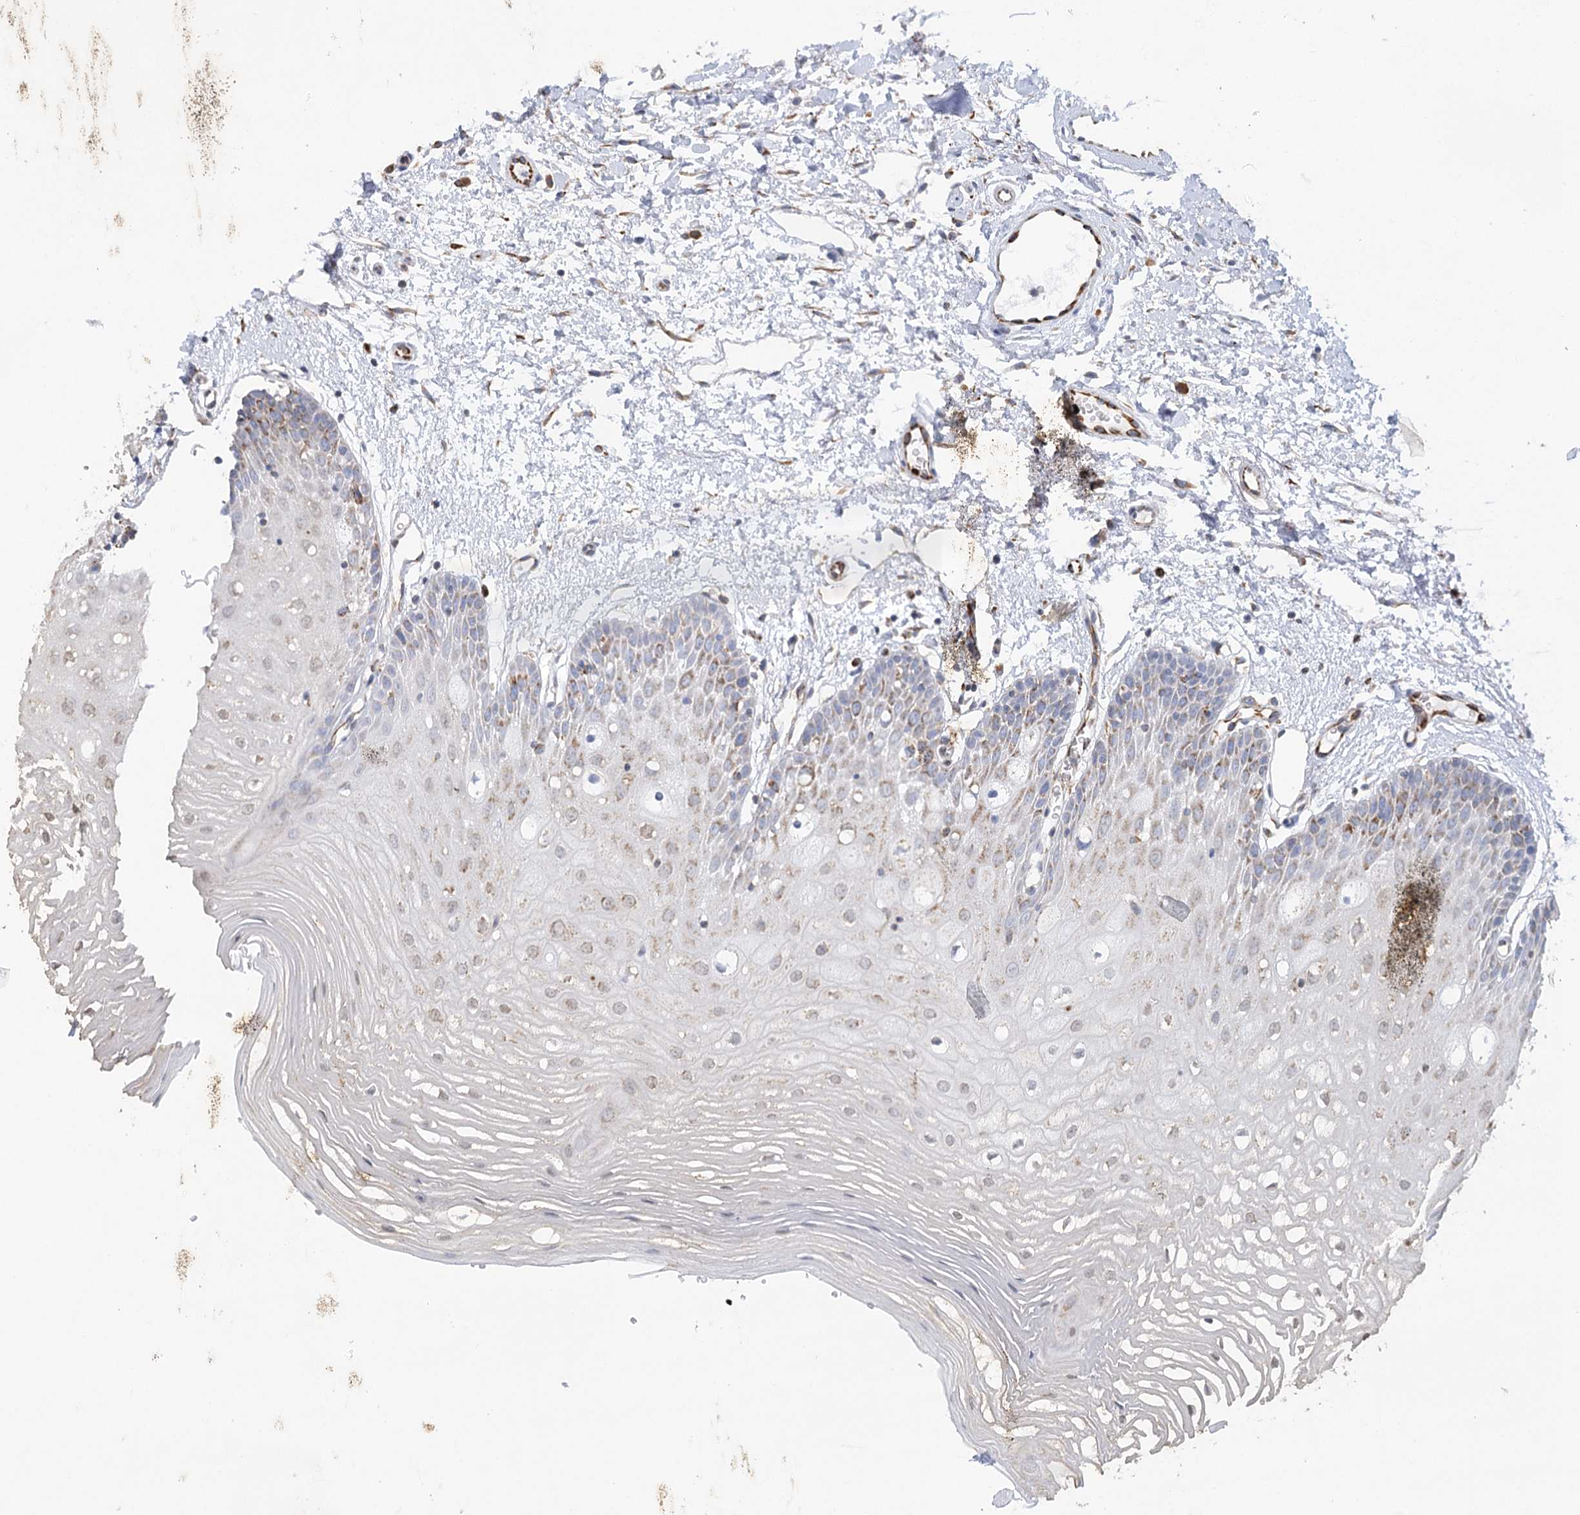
{"staining": {"intensity": "strong", "quantity": "<25%", "location": "cytoplasmic/membranous"}, "tissue": "oral mucosa", "cell_type": "Squamous epithelial cells", "image_type": "normal", "snomed": [{"axis": "morphology", "description": "Normal tissue, NOS"}, {"axis": "topography", "description": "Oral tissue"}, {"axis": "topography", "description": "Tounge, NOS"}], "caption": "Unremarkable oral mucosa displays strong cytoplasmic/membranous expression in about <25% of squamous epithelial cells.", "gene": "DHTKD1", "patient": {"sex": "female", "age": 73}}